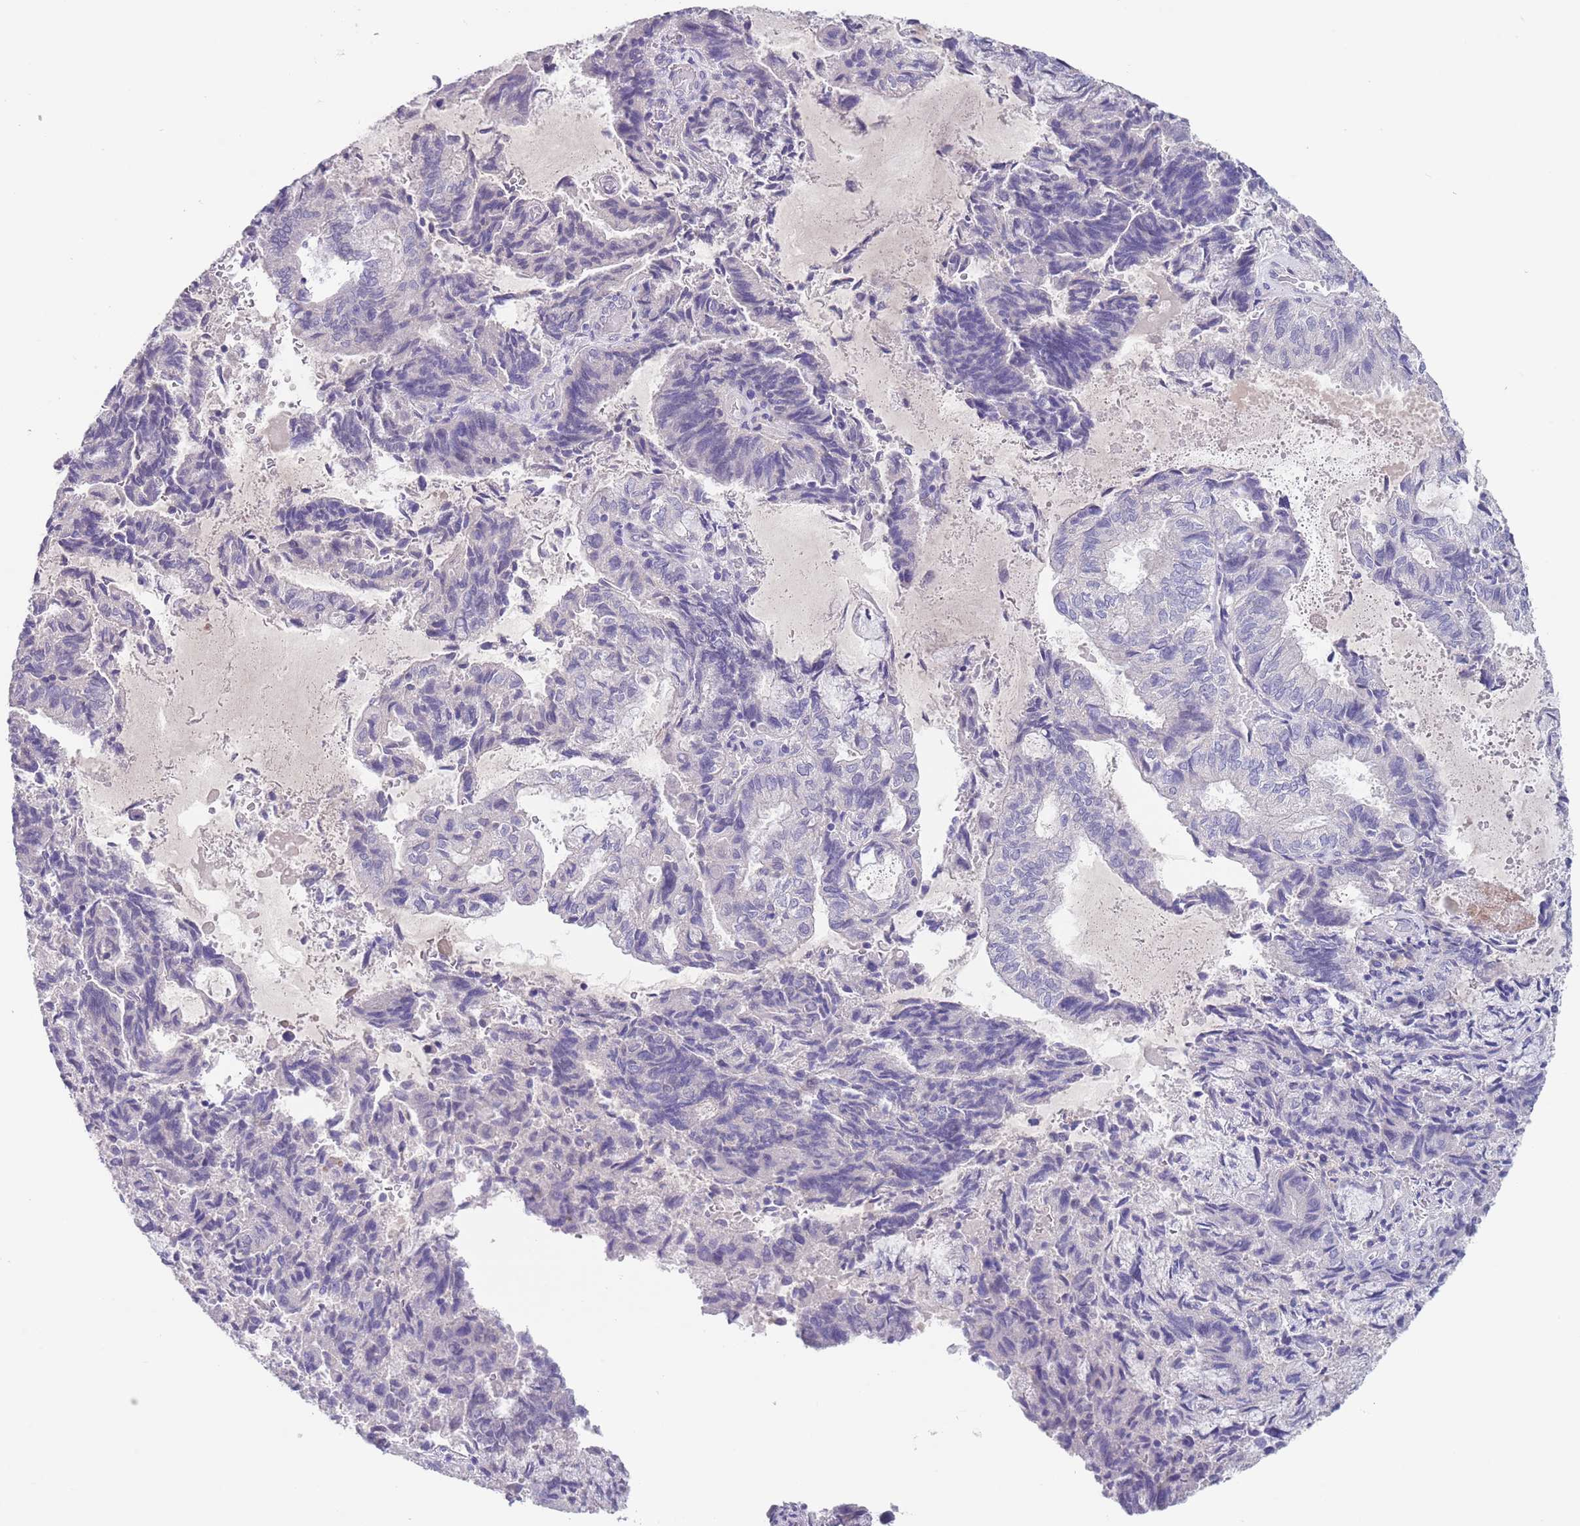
{"staining": {"intensity": "negative", "quantity": "none", "location": "none"}, "tissue": "endometrial cancer", "cell_type": "Tumor cells", "image_type": "cancer", "snomed": [{"axis": "morphology", "description": "Adenocarcinoma, NOS"}, {"axis": "topography", "description": "Endometrium"}], "caption": "DAB (3,3'-diaminobenzidine) immunohistochemical staining of human endometrial adenocarcinoma displays no significant expression in tumor cells.", "gene": "RNF169", "patient": {"sex": "female", "age": 80}}